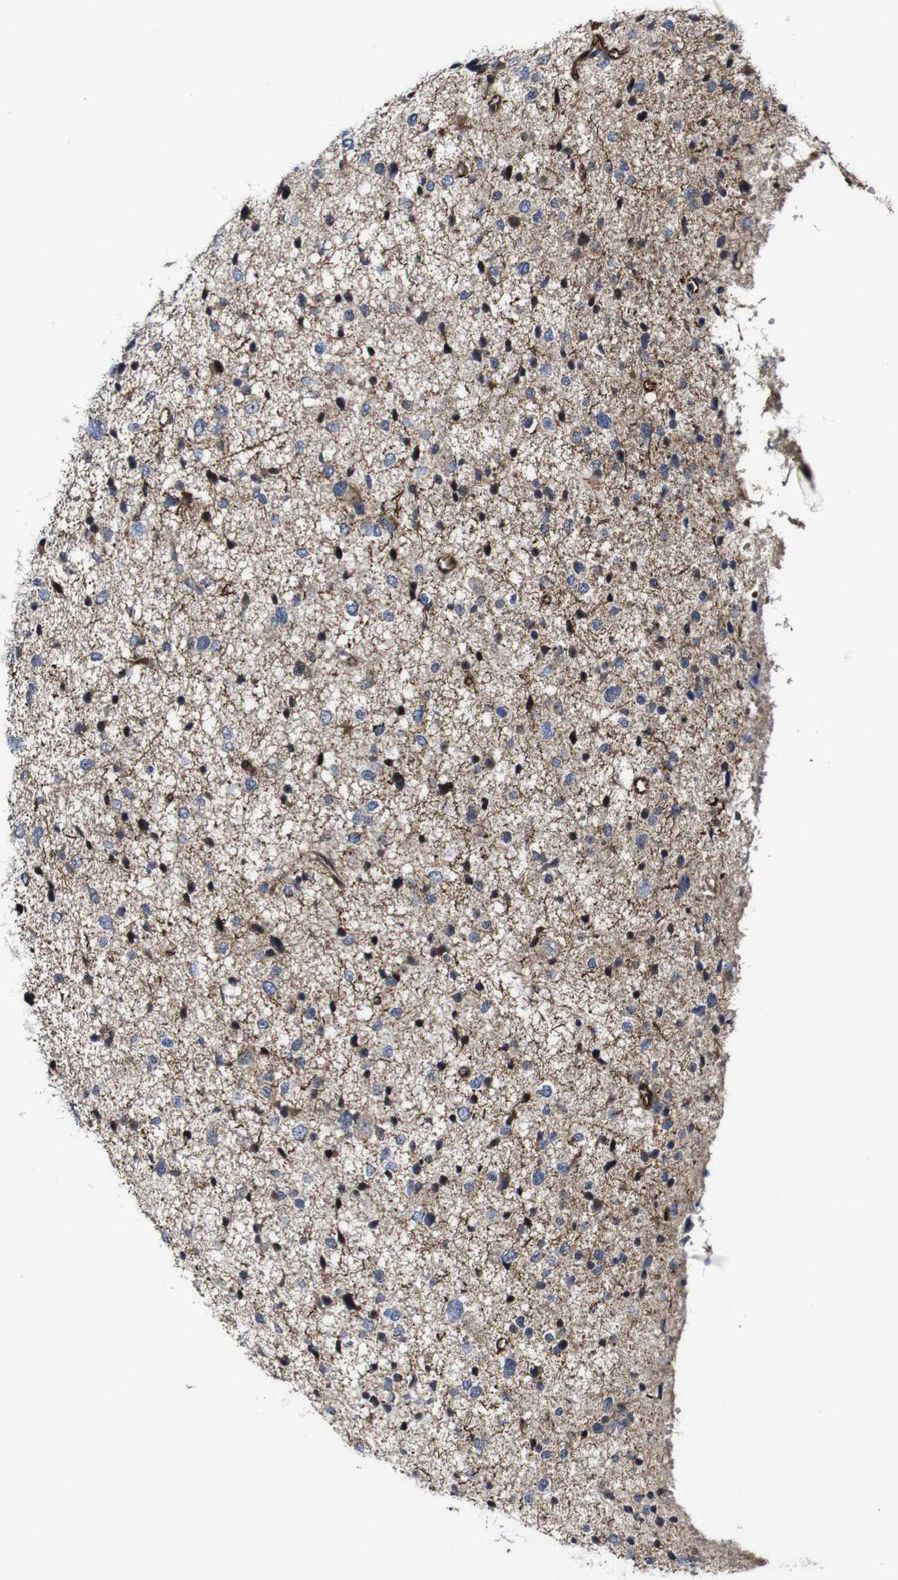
{"staining": {"intensity": "negative", "quantity": "none", "location": "none"}, "tissue": "glioma", "cell_type": "Tumor cells", "image_type": "cancer", "snomed": [{"axis": "morphology", "description": "Glioma, malignant, Low grade"}, {"axis": "topography", "description": "Brain"}], "caption": "This micrograph is of malignant low-grade glioma stained with IHC to label a protein in brown with the nuclei are counter-stained blue. There is no positivity in tumor cells.", "gene": "JAK2", "patient": {"sex": "female", "age": 37}}